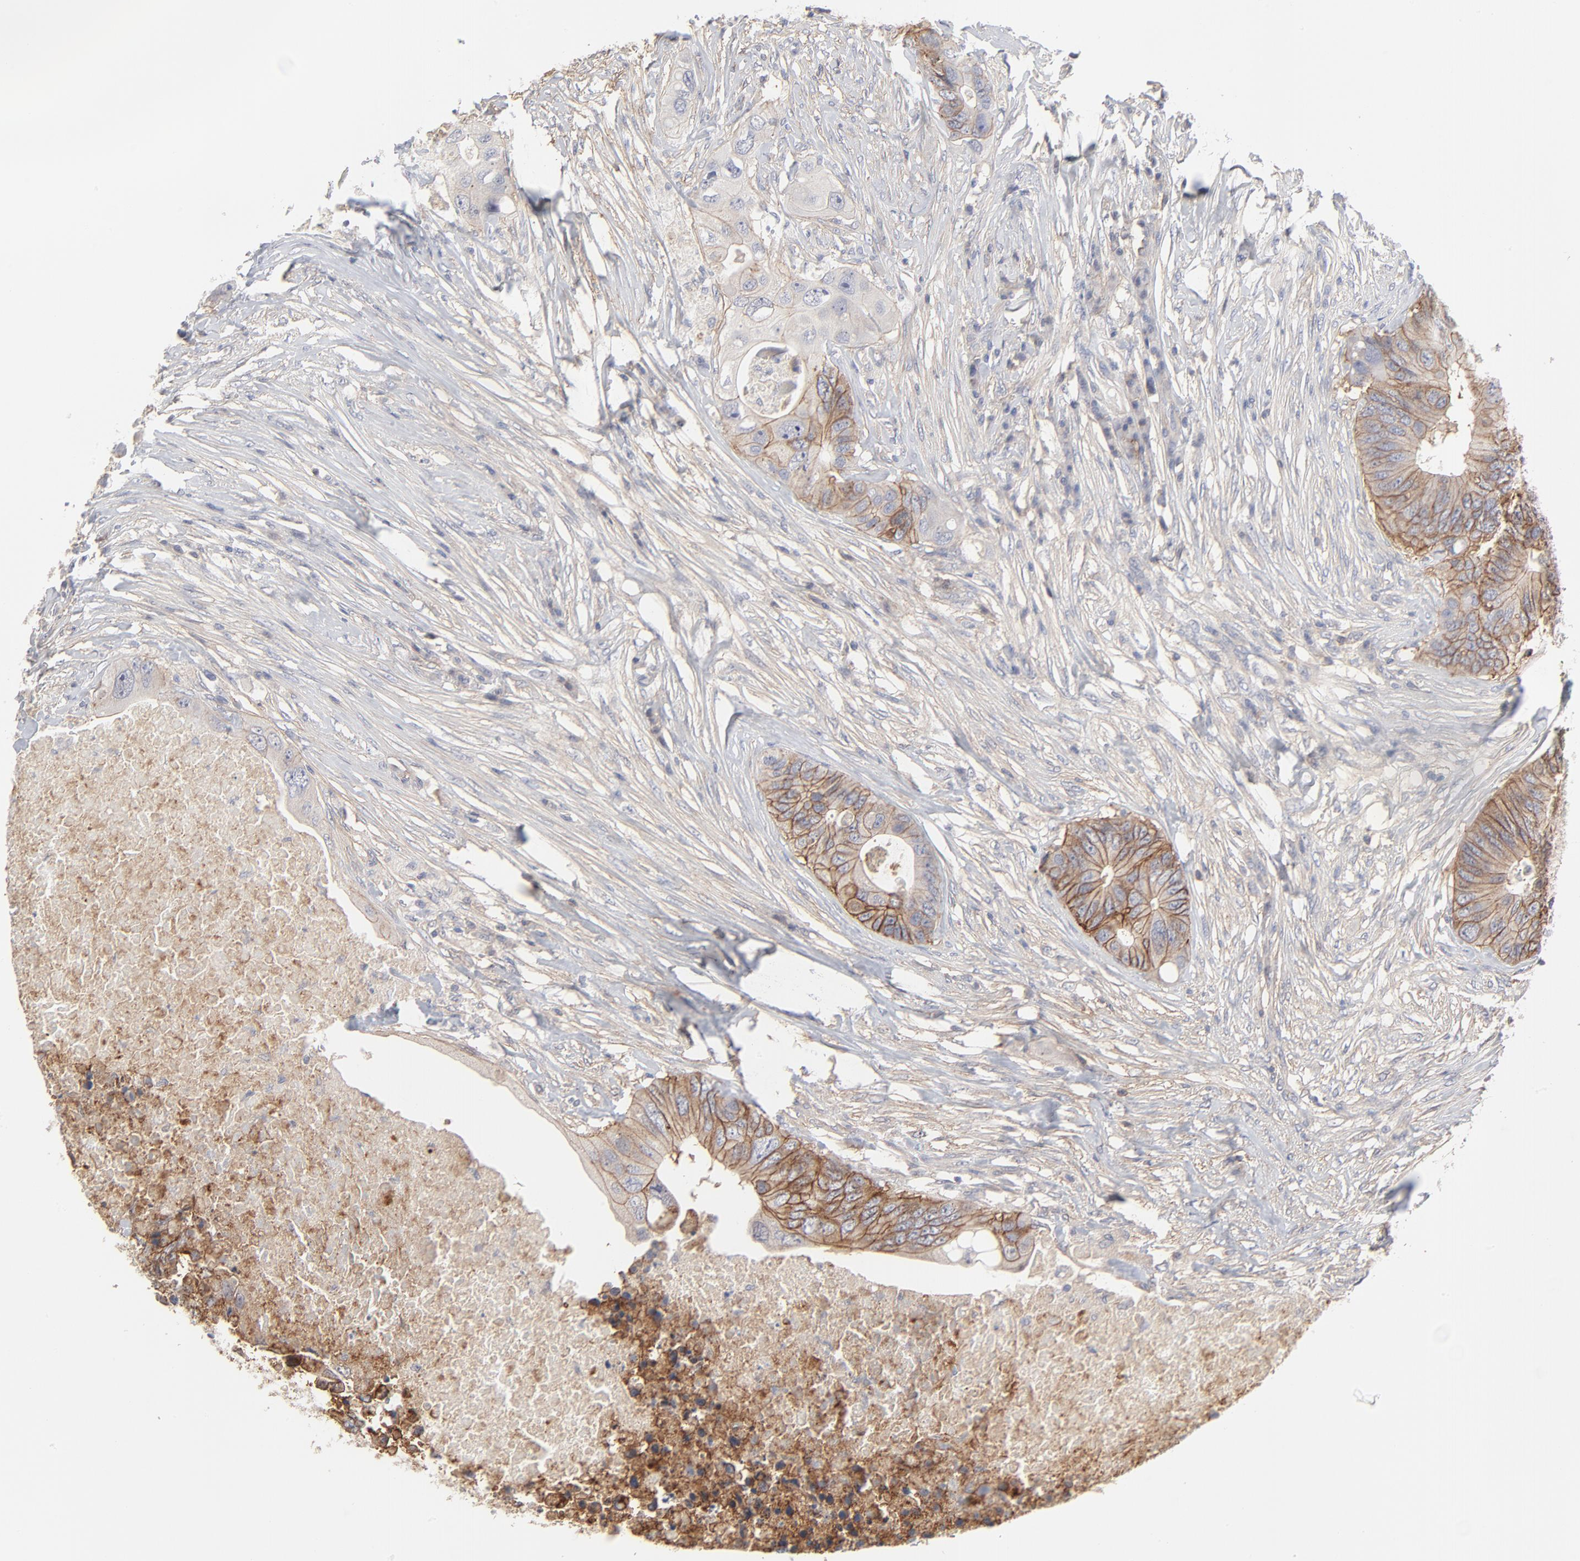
{"staining": {"intensity": "moderate", "quantity": ">75%", "location": "cytoplasmic/membranous"}, "tissue": "colorectal cancer", "cell_type": "Tumor cells", "image_type": "cancer", "snomed": [{"axis": "morphology", "description": "Adenocarcinoma, NOS"}, {"axis": "topography", "description": "Colon"}], "caption": "Immunohistochemical staining of human colorectal cancer reveals medium levels of moderate cytoplasmic/membranous staining in about >75% of tumor cells.", "gene": "SLC16A1", "patient": {"sex": "male", "age": 71}}